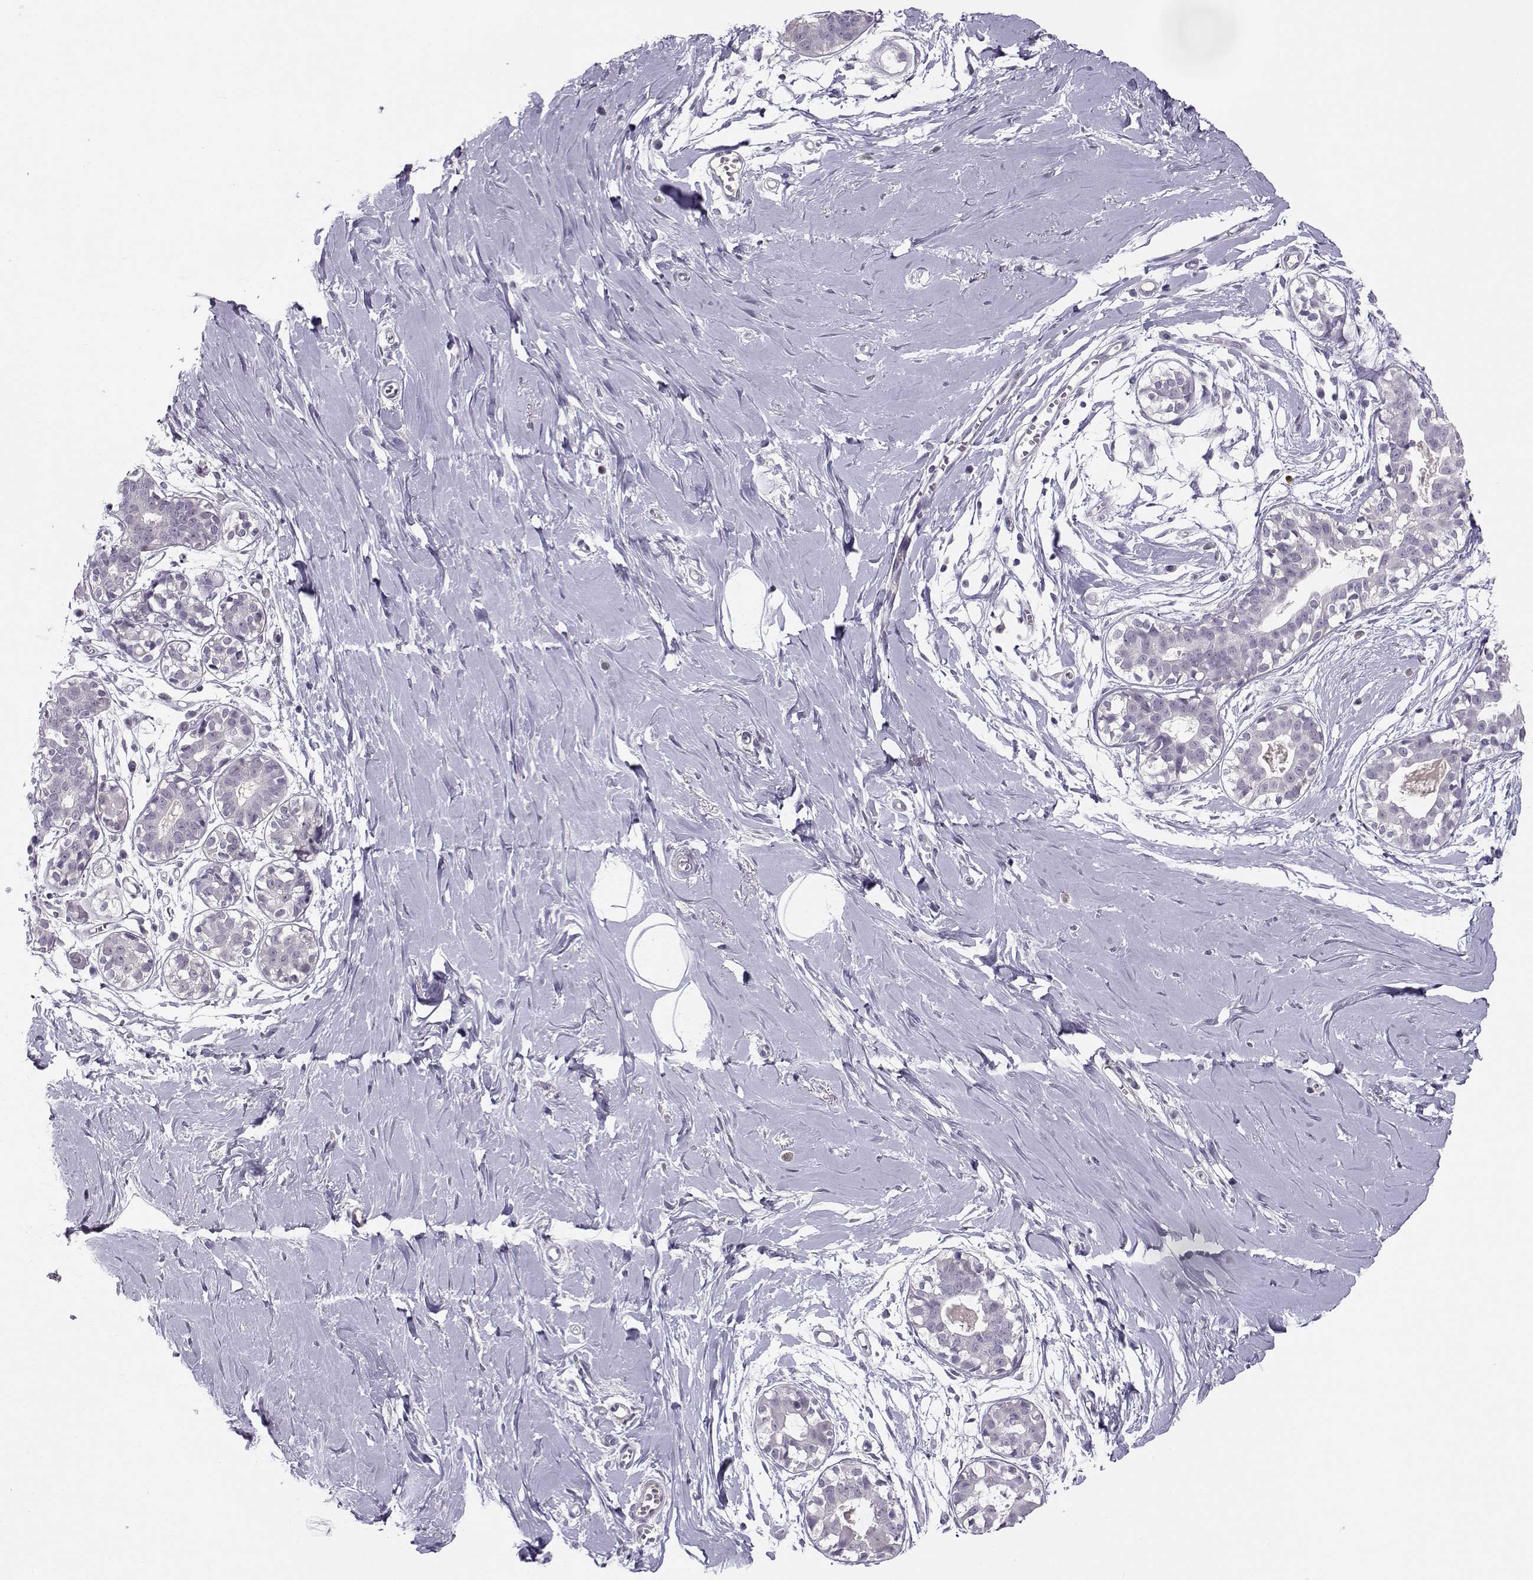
{"staining": {"intensity": "negative", "quantity": "none", "location": "none"}, "tissue": "breast", "cell_type": "Adipocytes", "image_type": "normal", "snomed": [{"axis": "morphology", "description": "Normal tissue, NOS"}, {"axis": "topography", "description": "Breast"}], "caption": "The immunohistochemistry (IHC) histopathology image has no significant staining in adipocytes of breast. (DAB (3,3'-diaminobenzidine) immunohistochemistry (IHC), high magnification).", "gene": "CFAP77", "patient": {"sex": "female", "age": 49}}